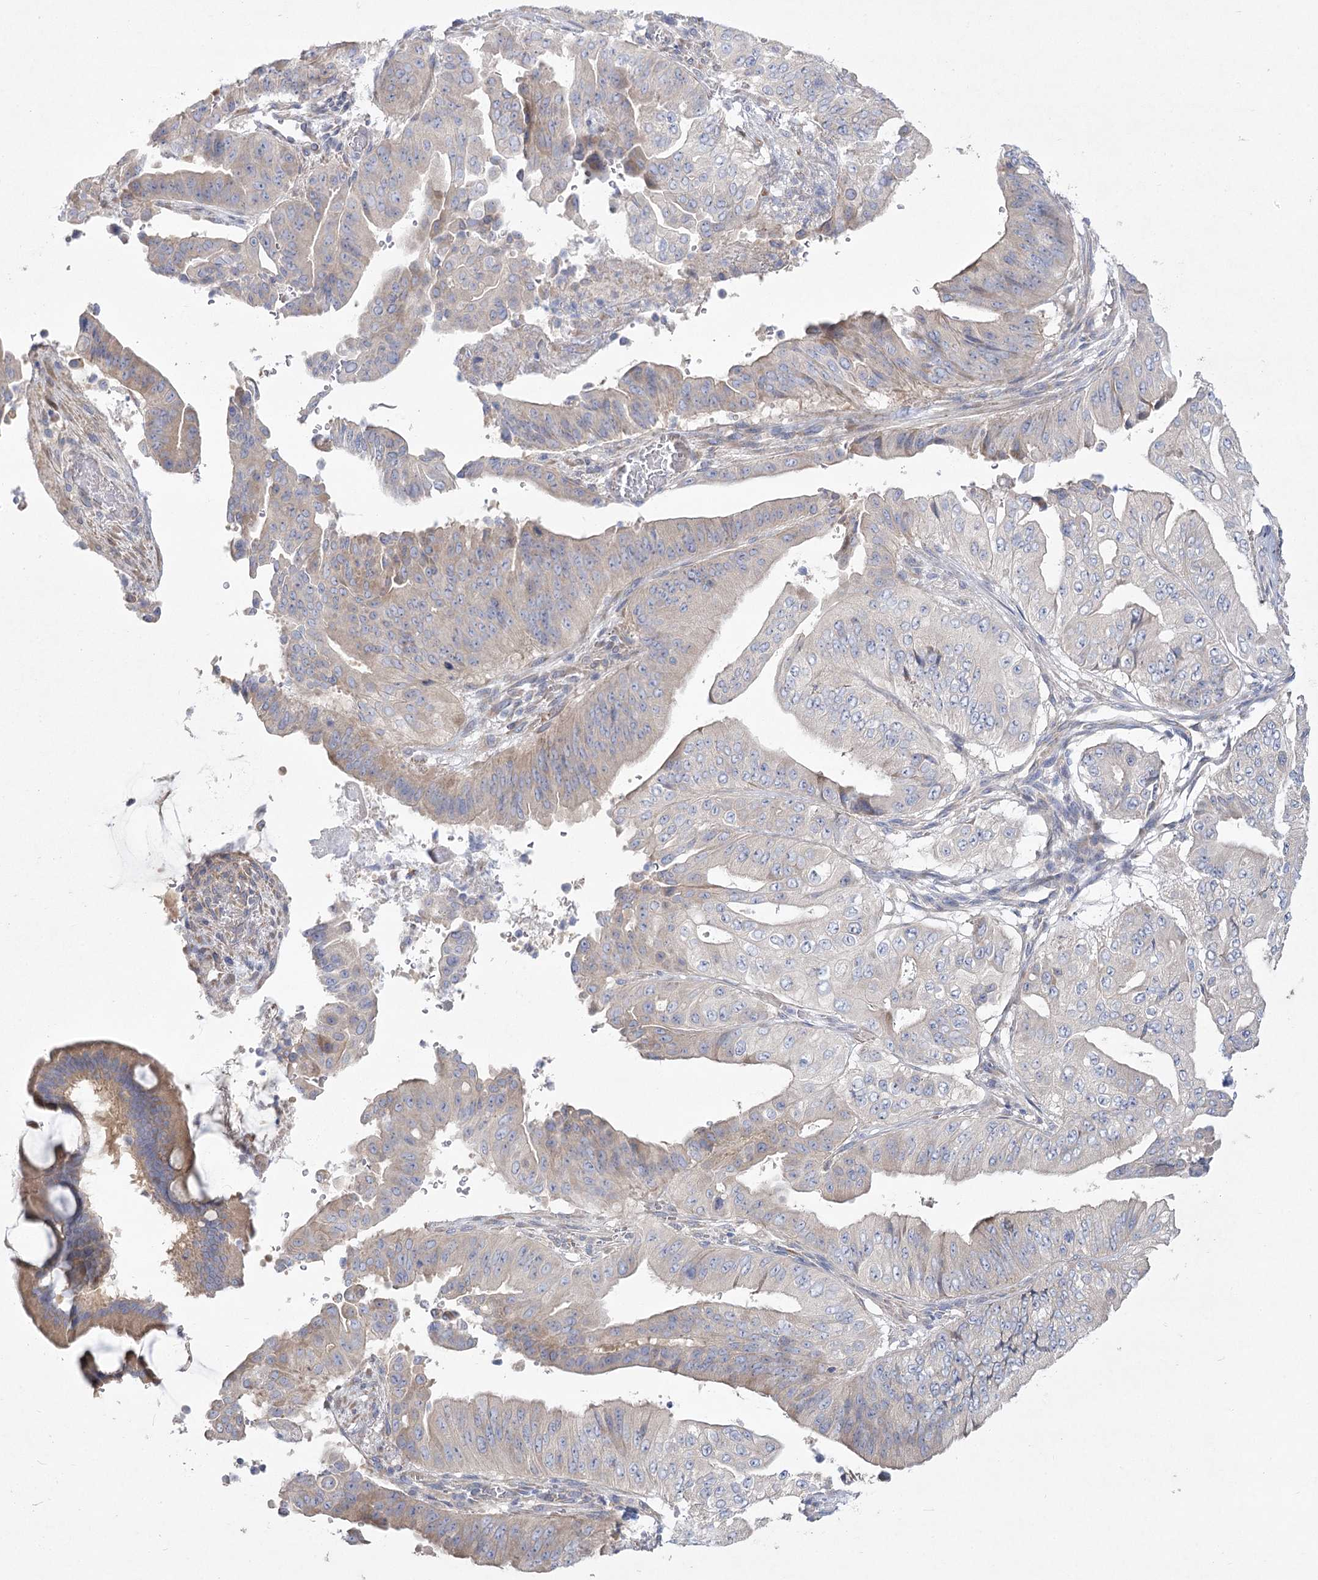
{"staining": {"intensity": "weak", "quantity": "<25%", "location": "cytoplasmic/membranous"}, "tissue": "pancreatic cancer", "cell_type": "Tumor cells", "image_type": "cancer", "snomed": [{"axis": "morphology", "description": "Adenocarcinoma, NOS"}, {"axis": "topography", "description": "Pancreas"}], "caption": "Pancreatic adenocarcinoma stained for a protein using IHC exhibits no positivity tumor cells.", "gene": "CAMTA1", "patient": {"sex": "female", "age": 77}}